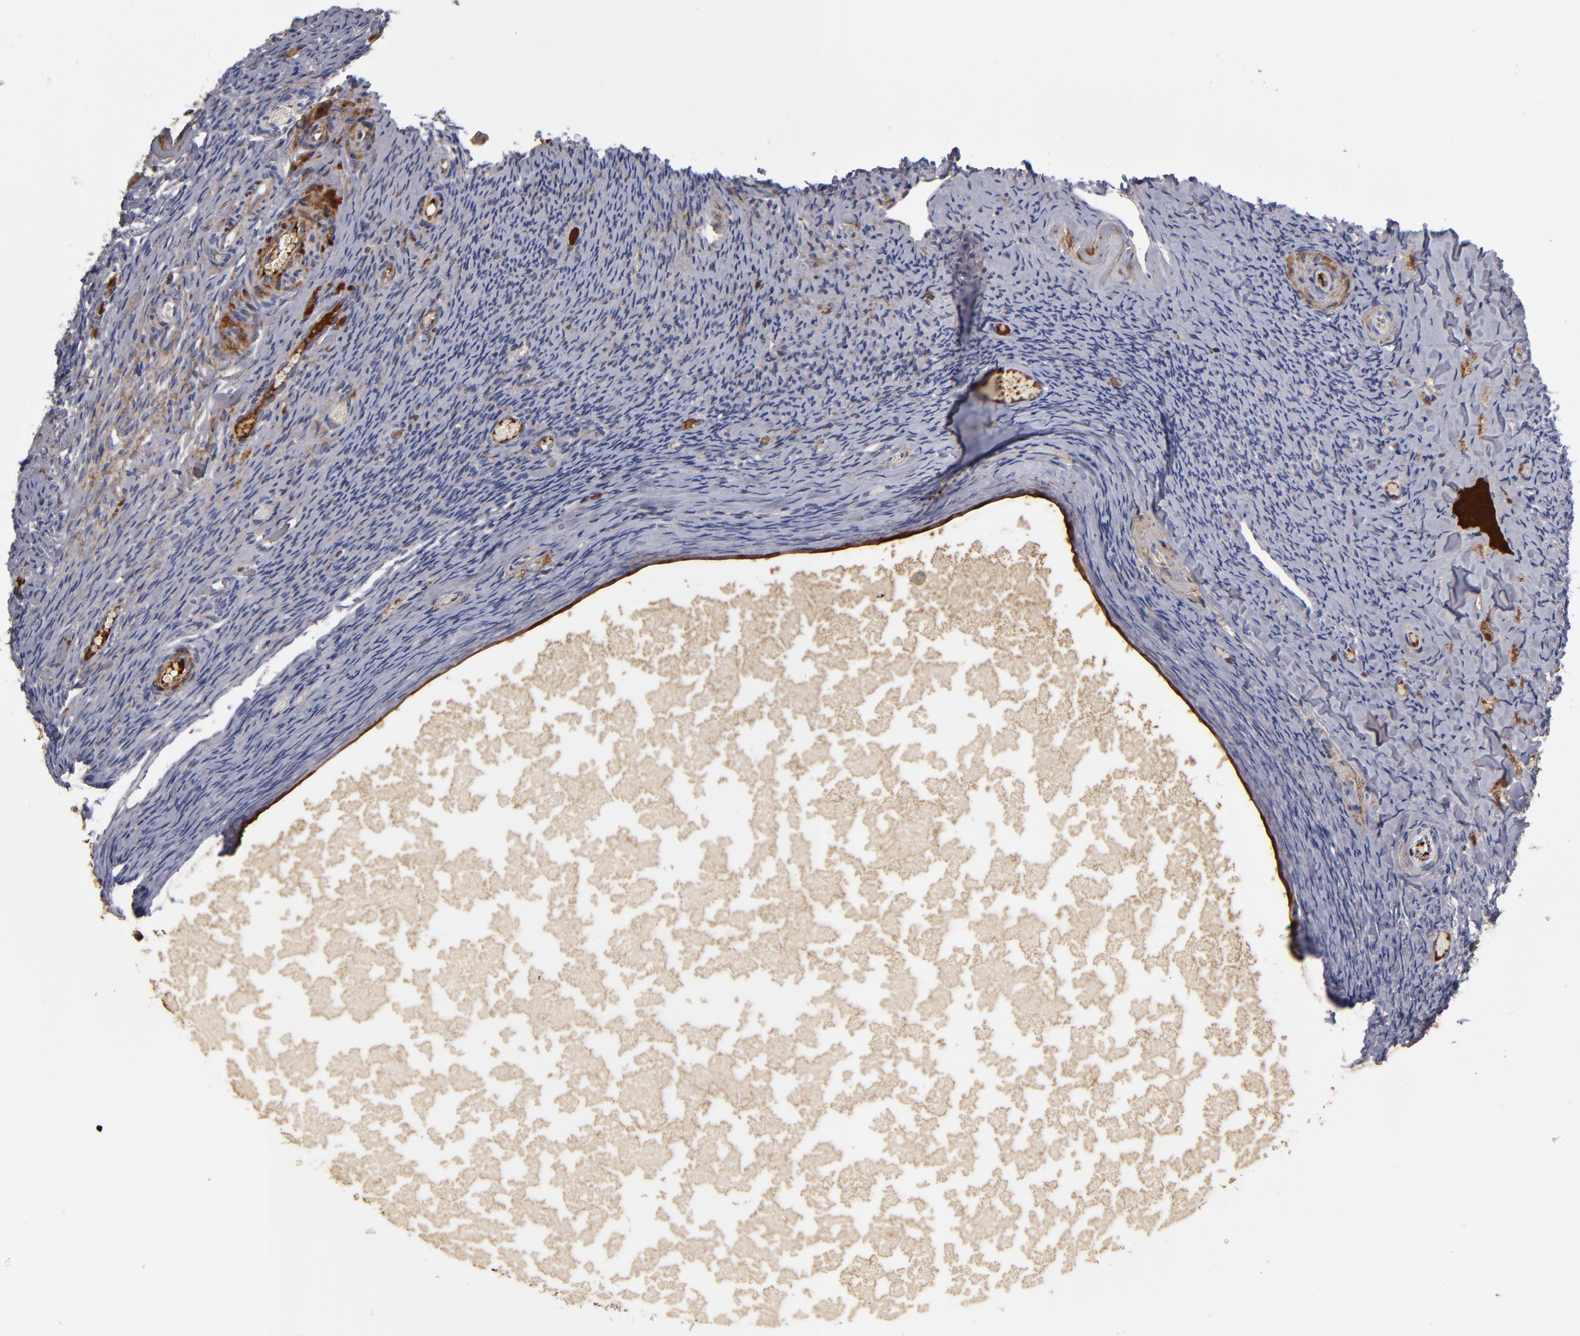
{"staining": {"intensity": "negative", "quantity": "none", "location": "none"}, "tissue": "ovary", "cell_type": "Follicle cells", "image_type": "normal", "snomed": [{"axis": "morphology", "description": "Normal tissue, NOS"}, {"axis": "topography", "description": "Ovary"}], "caption": "Immunohistochemical staining of benign ovary shows no significant expression in follicle cells. (DAB immunohistochemistry (IHC) visualized using brightfield microscopy, high magnification).", "gene": "EXD2", "patient": {"sex": "female", "age": 39}}